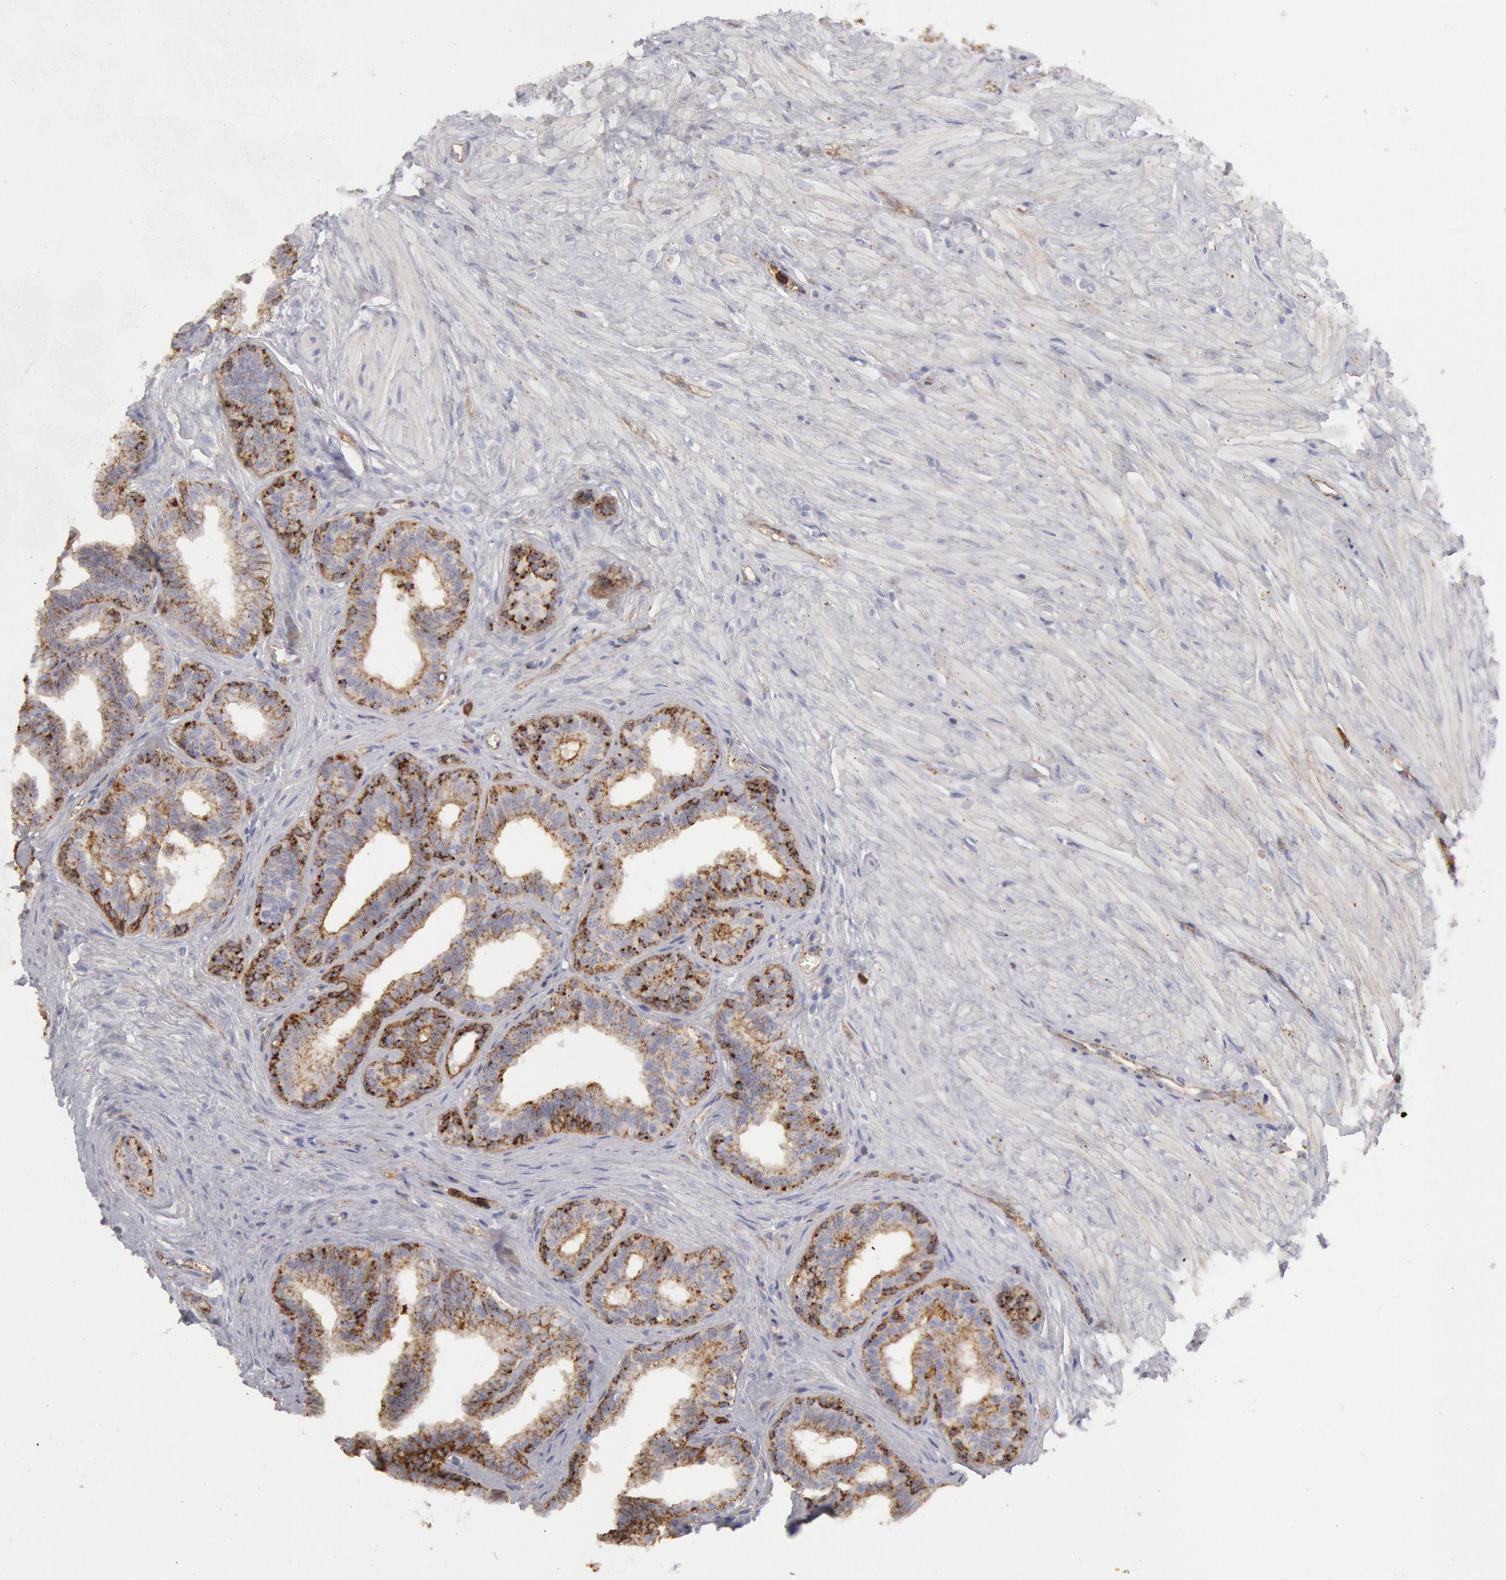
{"staining": {"intensity": "moderate", "quantity": ">75%", "location": "cytoplasmic/membranous"}, "tissue": "seminal vesicle", "cell_type": "Glandular cells", "image_type": "normal", "snomed": [{"axis": "morphology", "description": "Normal tissue, NOS"}, {"axis": "topography", "description": "Seminal veicle"}], "caption": "The micrograph displays immunohistochemical staining of unremarkable seminal vesicle. There is moderate cytoplasmic/membranous staining is seen in approximately >75% of glandular cells.", "gene": "FLOT1", "patient": {"sex": "male", "age": 26}}